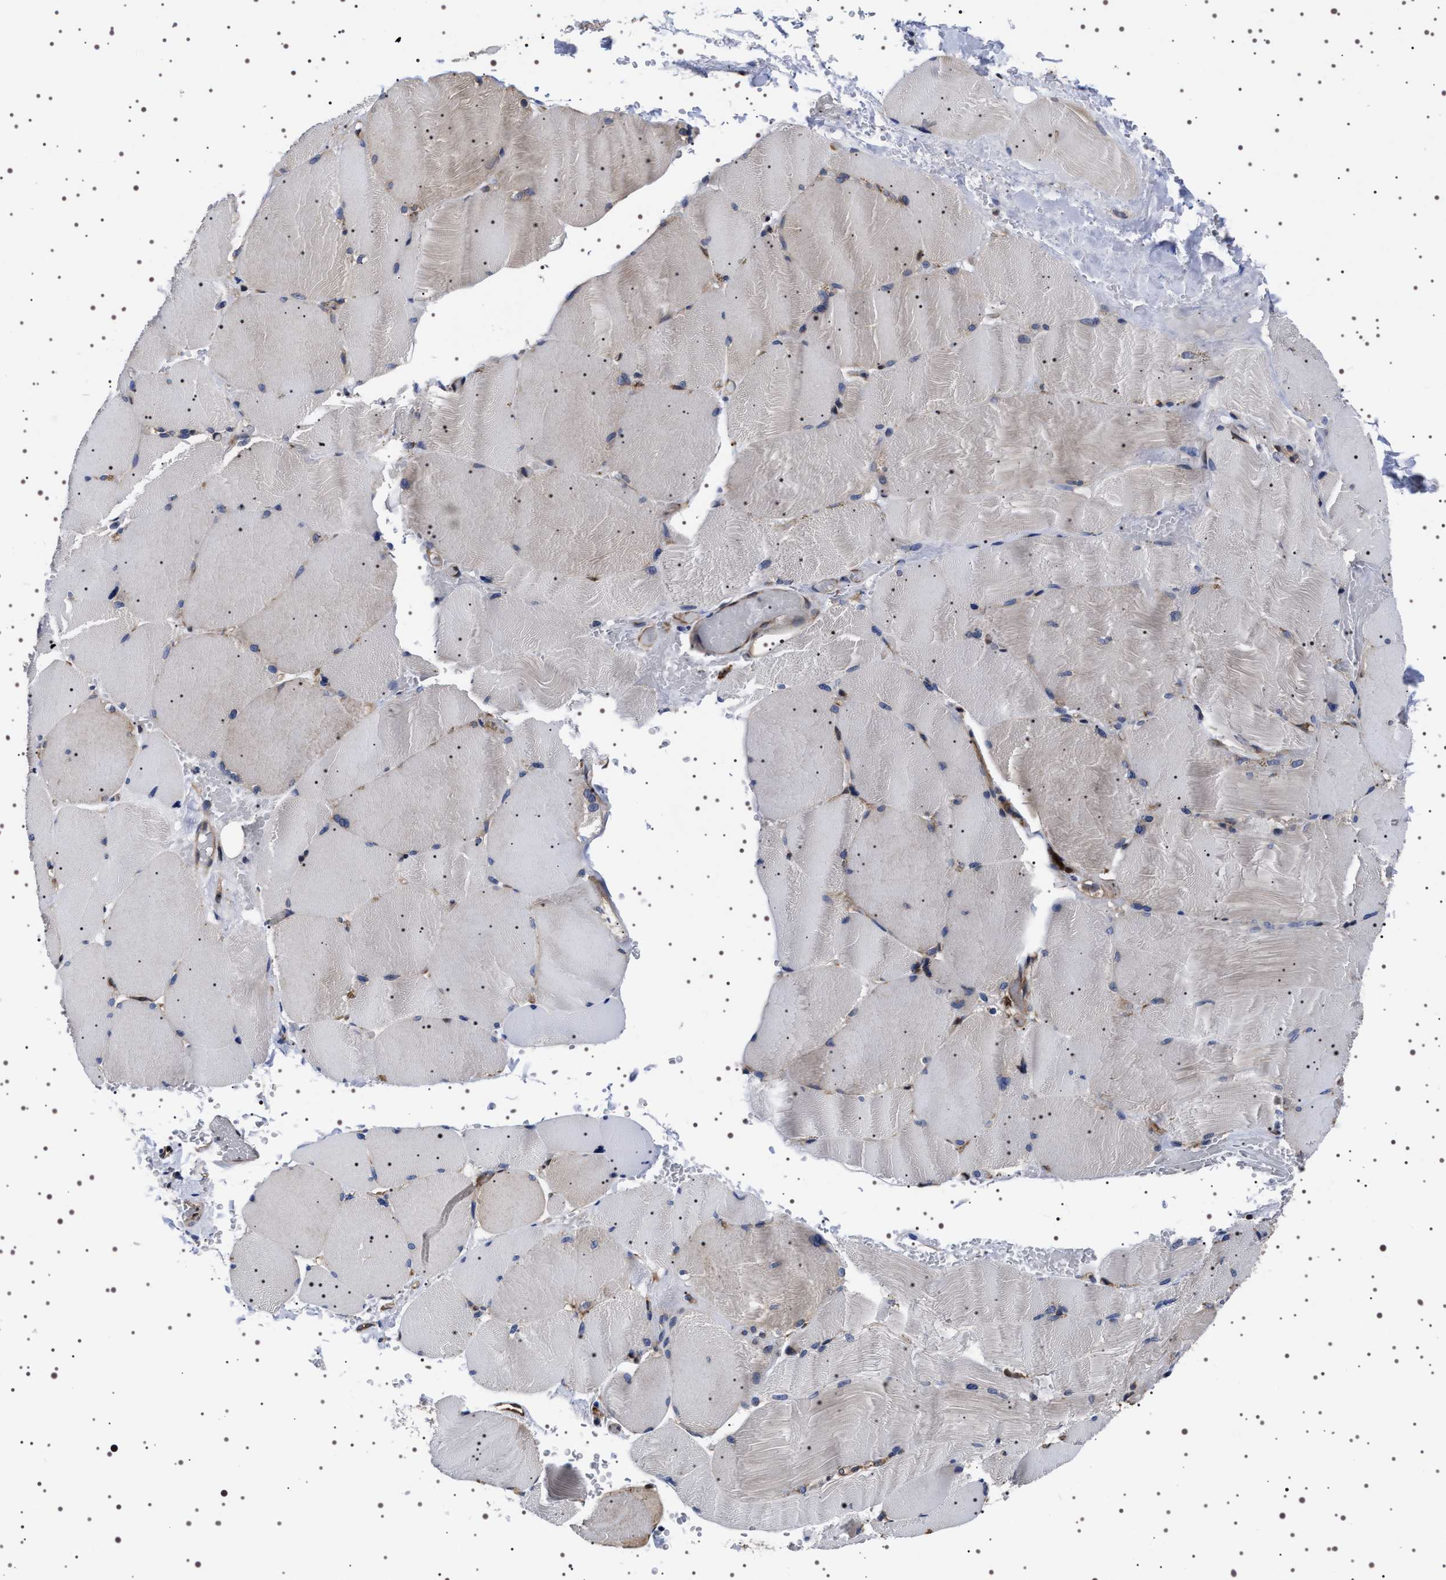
{"staining": {"intensity": "weak", "quantity": "<25%", "location": "cytoplasmic/membranous"}, "tissue": "skeletal muscle", "cell_type": "Myocytes", "image_type": "normal", "snomed": [{"axis": "morphology", "description": "Normal tissue, NOS"}, {"axis": "topography", "description": "Skin"}, {"axis": "topography", "description": "Skeletal muscle"}], "caption": "This is an immunohistochemistry micrograph of benign human skeletal muscle. There is no positivity in myocytes.", "gene": "DARS1", "patient": {"sex": "male", "age": 83}}